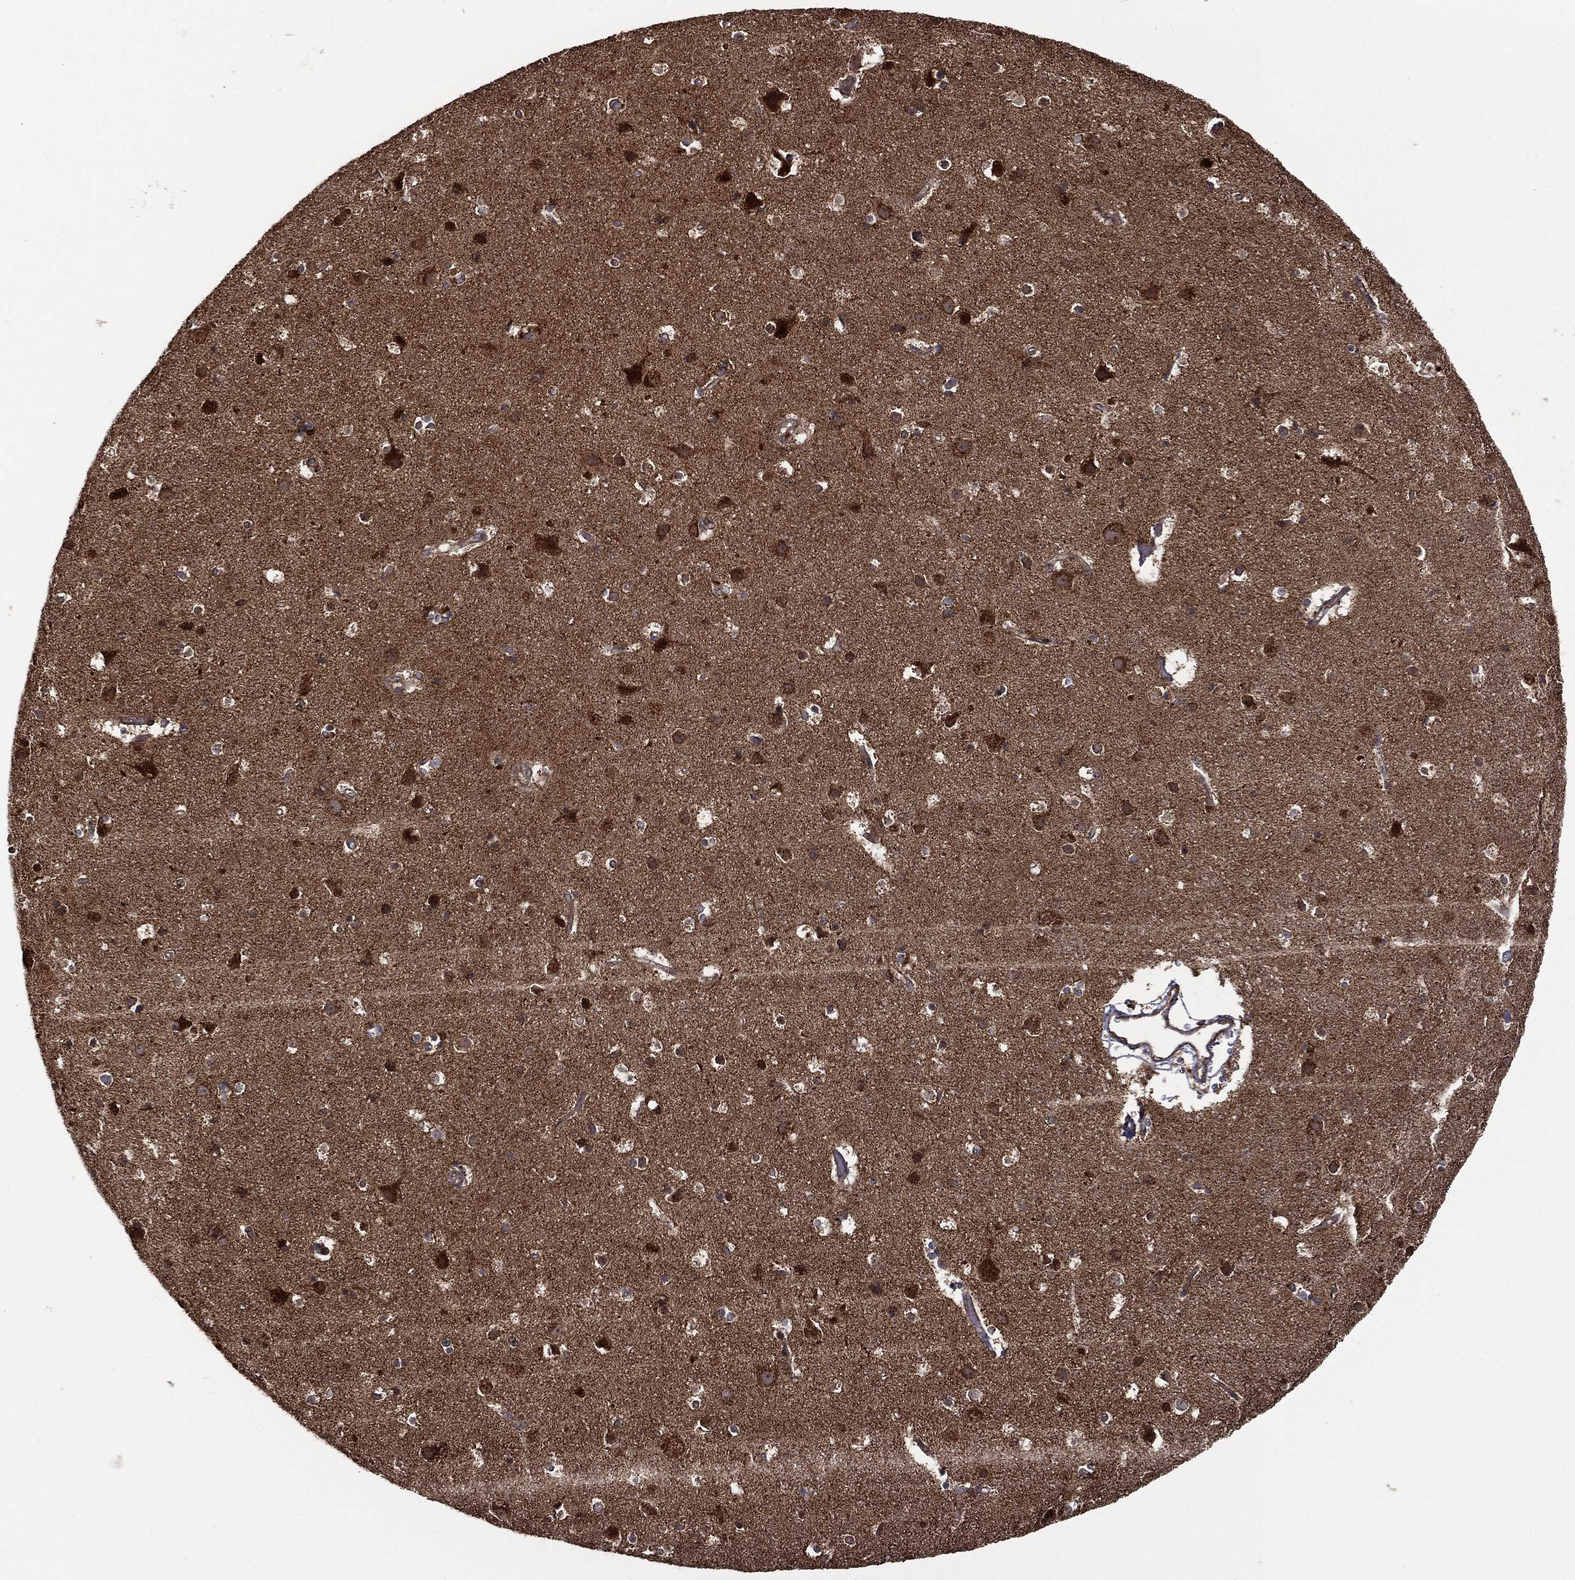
{"staining": {"intensity": "weak", "quantity": "<25%", "location": "cytoplasmic/membranous"}, "tissue": "cerebral cortex", "cell_type": "Endothelial cells", "image_type": "normal", "snomed": [{"axis": "morphology", "description": "Normal tissue, NOS"}, {"axis": "topography", "description": "Cerebral cortex"}], "caption": "Micrograph shows no protein staining in endothelial cells of unremarkable cerebral cortex. (IHC, brightfield microscopy, high magnification).", "gene": "GIMAP6", "patient": {"sex": "female", "age": 52}}